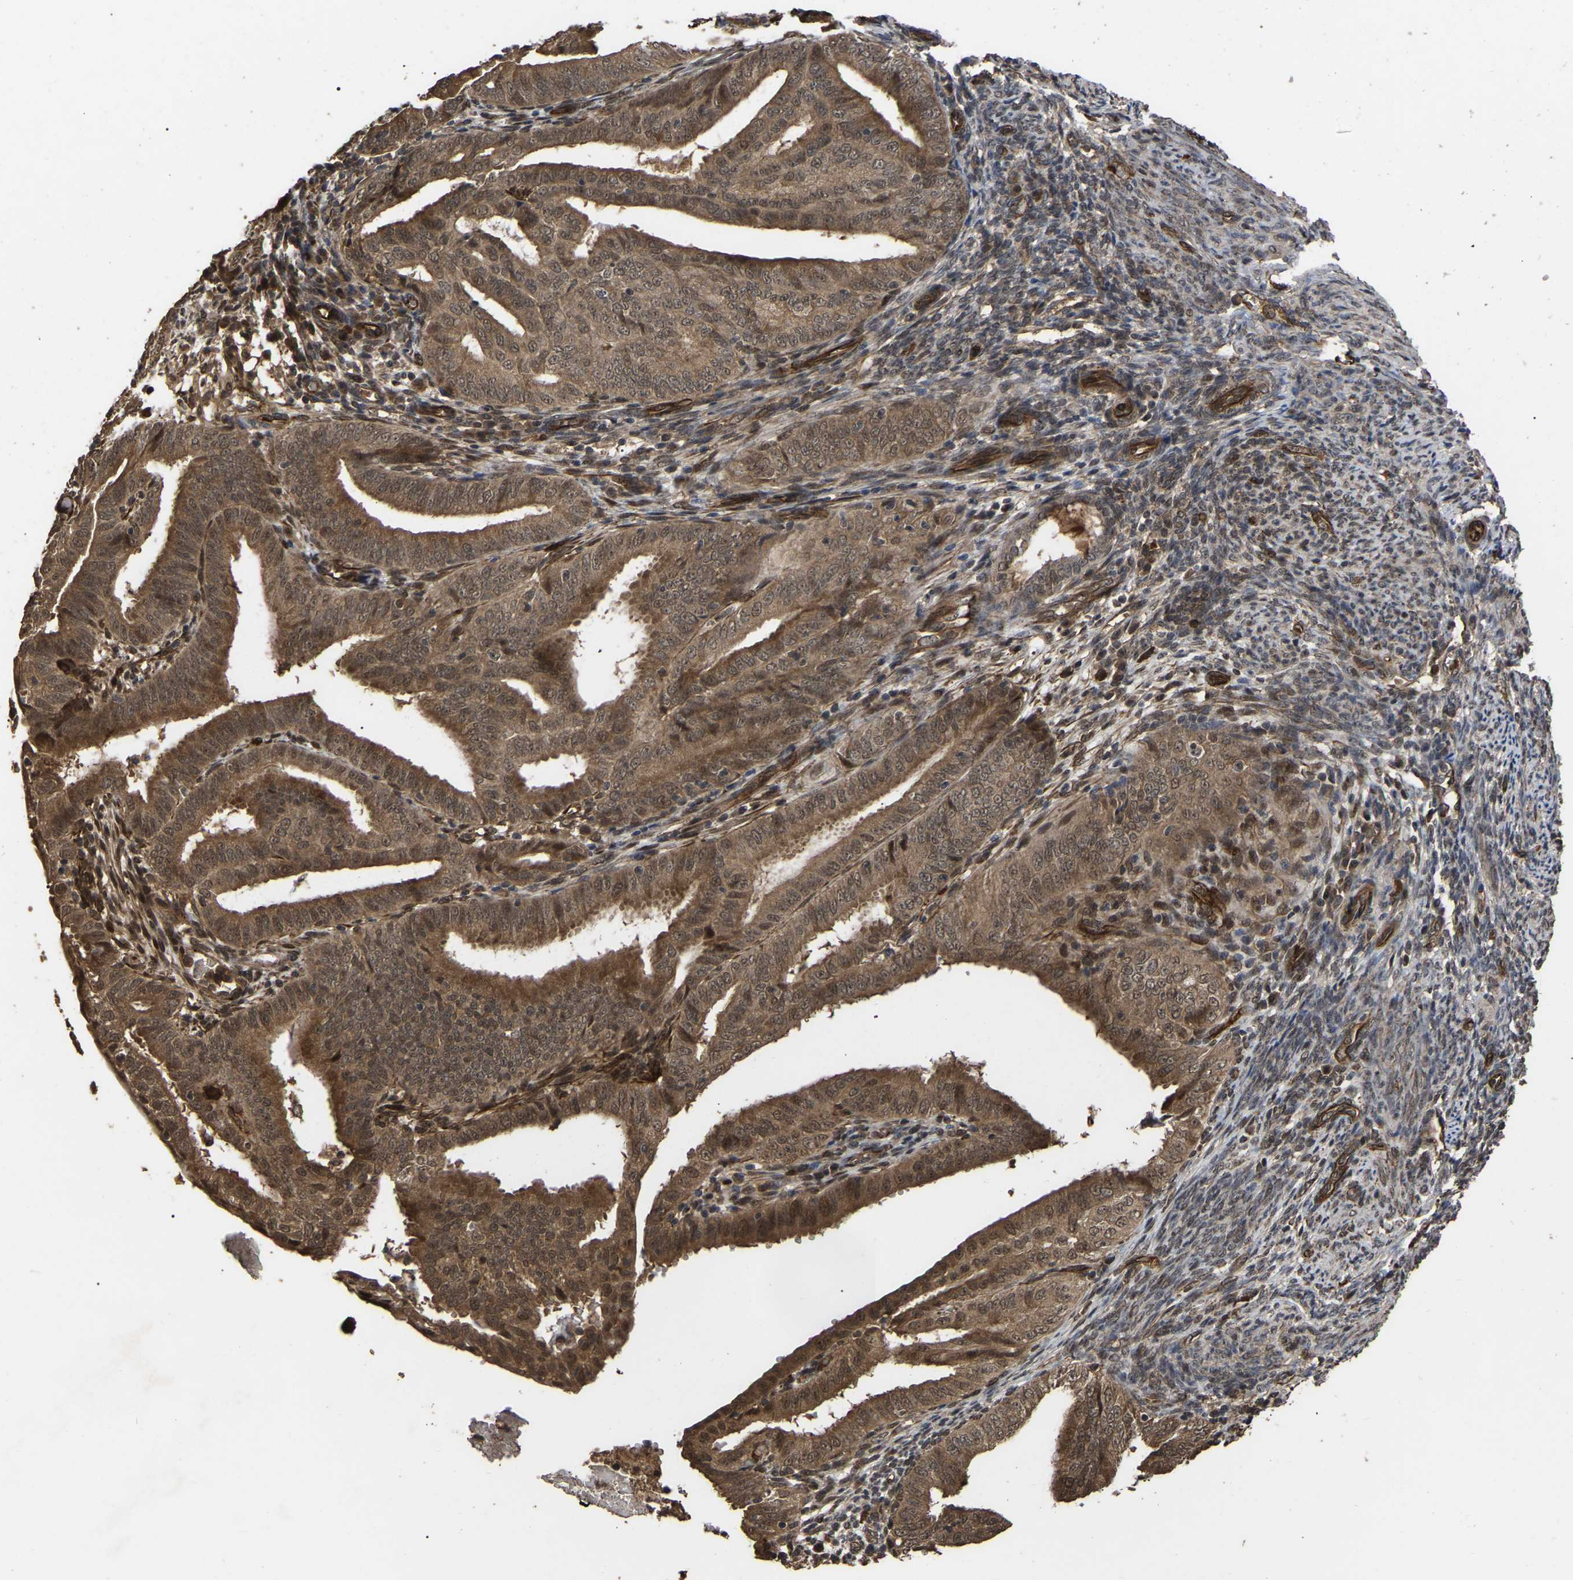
{"staining": {"intensity": "moderate", "quantity": ">75%", "location": "cytoplasmic/membranous"}, "tissue": "endometrial cancer", "cell_type": "Tumor cells", "image_type": "cancer", "snomed": [{"axis": "morphology", "description": "Adenocarcinoma, NOS"}, {"axis": "topography", "description": "Endometrium"}], "caption": "Protein expression analysis of human endometrial adenocarcinoma reveals moderate cytoplasmic/membranous expression in approximately >75% of tumor cells.", "gene": "FAM161B", "patient": {"sex": "female", "age": 58}}